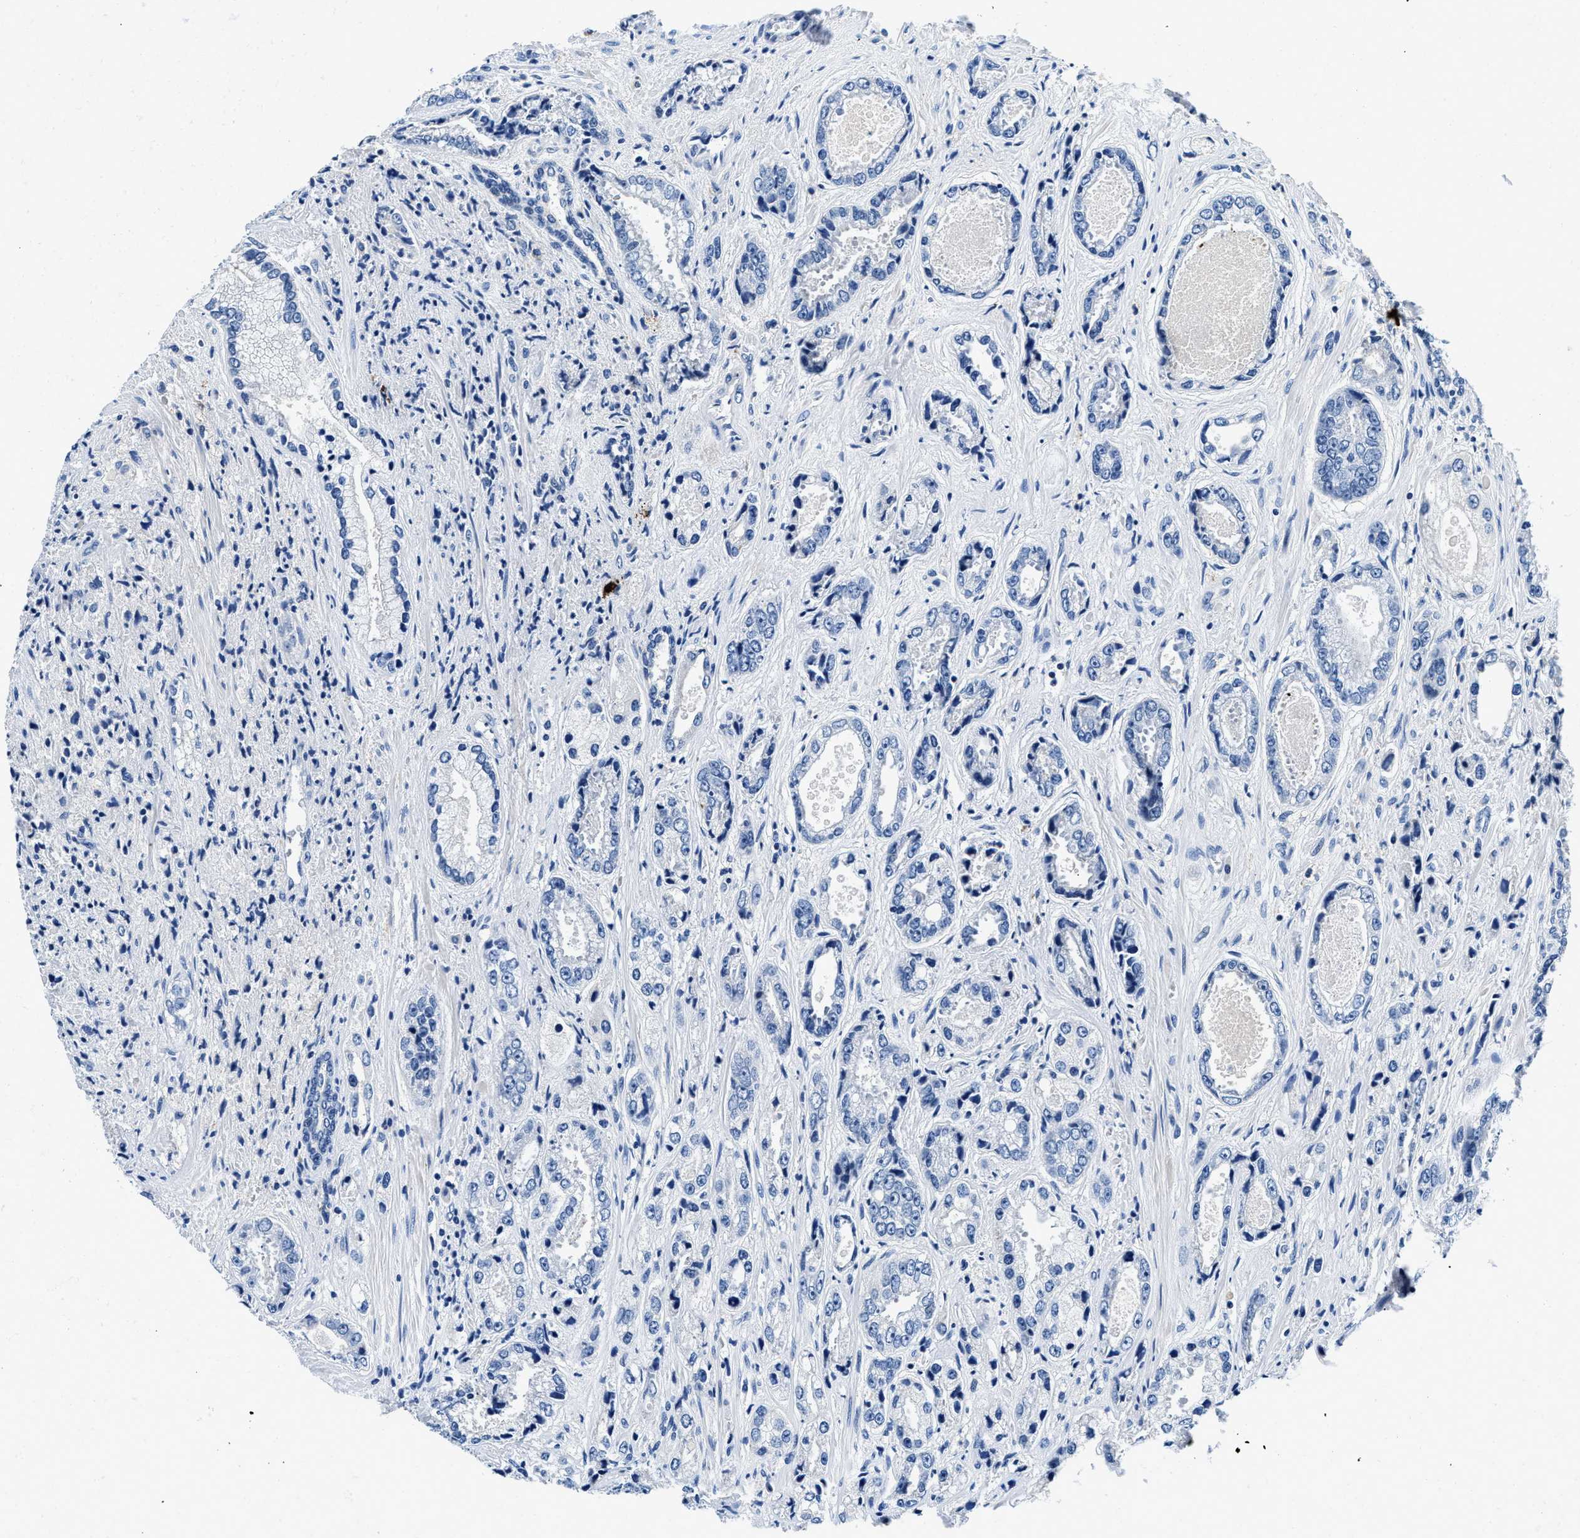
{"staining": {"intensity": "negative", "quantity": "none", "location": "none"}, "tissue": "prostate cancer", "cell_type": "Tumor cells", "image_type": "cancer", "snomed": [{"axis": "morphology", "description": "Adenocarcinoma, High grade"}, {"axis": "topography", "description": "Prostate"}], "caption": "Tumor cells are negative for protein expression in human prostate high-grade adenocarcinoma.", "gene": "ZFAND3", "patient": {"sex": "male", "age": 61}}